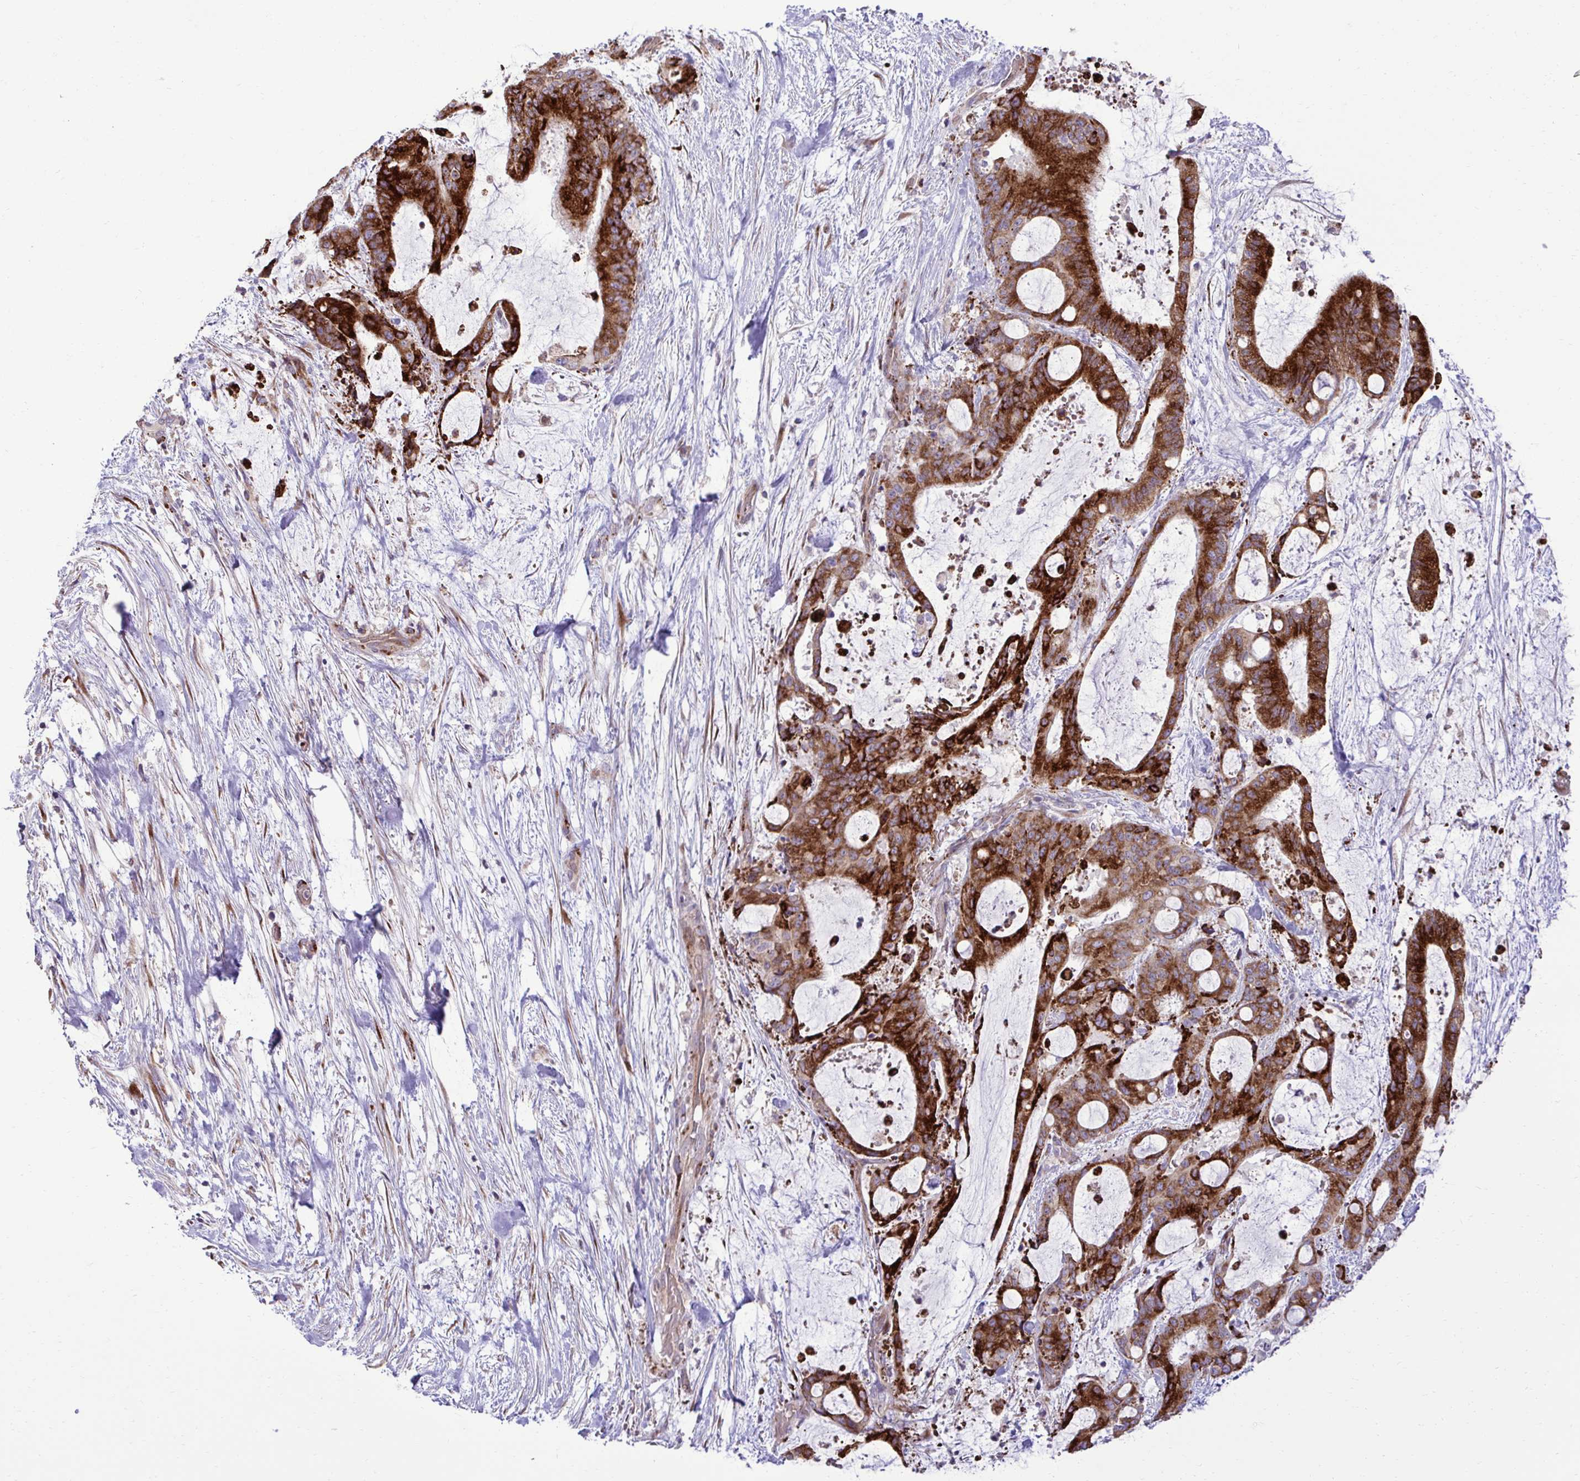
{"staining": {"intensity": "strong", "quantity": ">75%", "location": "cytoplasmic/membranous"}, "tissue": "liver cancer", "cell_type": "Tumor cells", "image_type": "cancer", "snomed": [{"axis": "morphology", "description": "Normal tissue, NOS"}, {"axis": "morphology", "description": "Cholangiocarcinoma"}, {"axis": "topography", "description": "Liver"}, {"axis": "topography", "description": "Peripheral nerve tissue"}], "caption": "Tumor cells show high levels of strong cytoplasmic/membranous positivity in about >75% of cells in liver cancer (cholangiocarcinoma).", "gene": "LIMS1", "patient": {"sex": "female", "age": 73}}